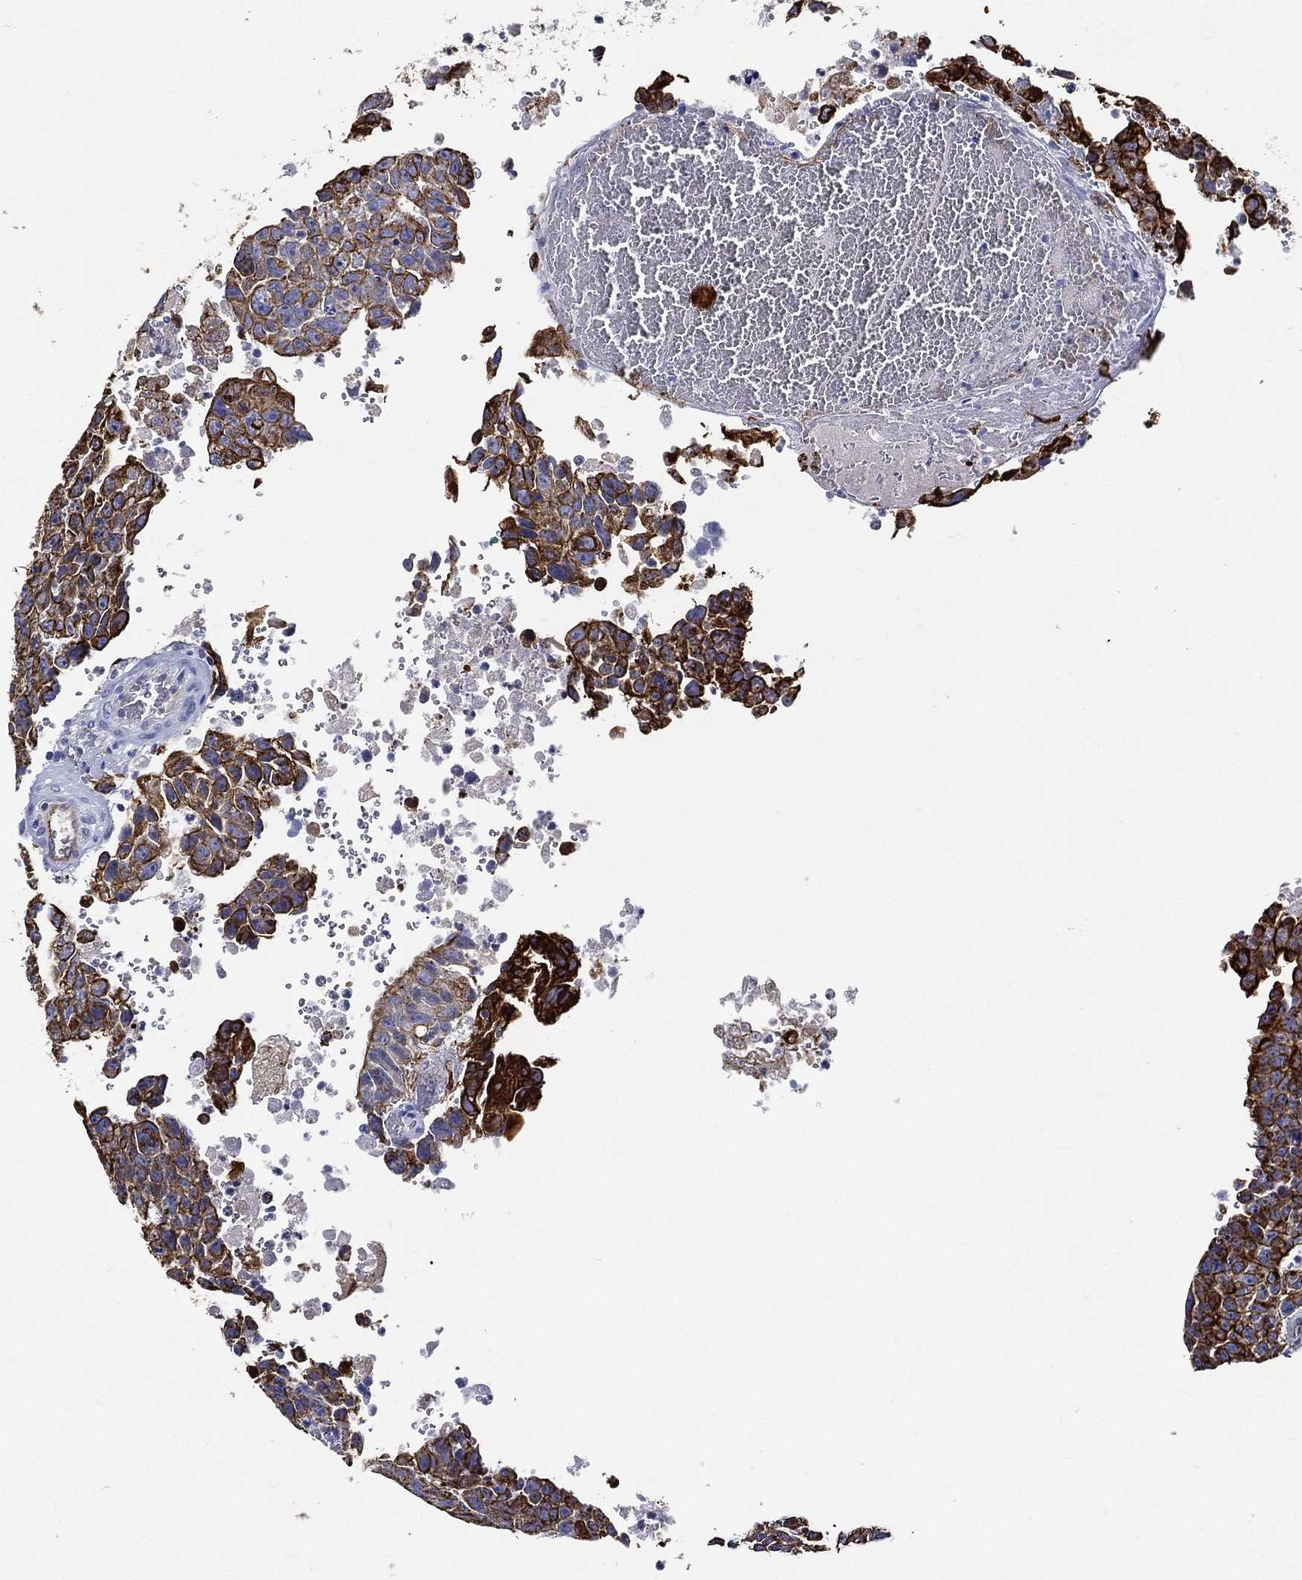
{"staining": {"intensity": "strong", "quantity": ">75%", "location": "cytoplasmic/membranous"}, "tissue": "testis cancer", "cell_type": "Tumor cells", "image_type": "cancer", "snomed": [{"axis": "morphology", "description": "Carcinoma, Embryonal, NOS"}, {"axis": "topography", "description": "Testis"}], "caption": "Protein analysis of embryonal carcinoma (testis) tissue reveals strong cytoplasmic/membranous positivity in approximately >75% of tumor cells.", "gene": "NEDD9", "patient": {"sex": "male", "age": 24}}